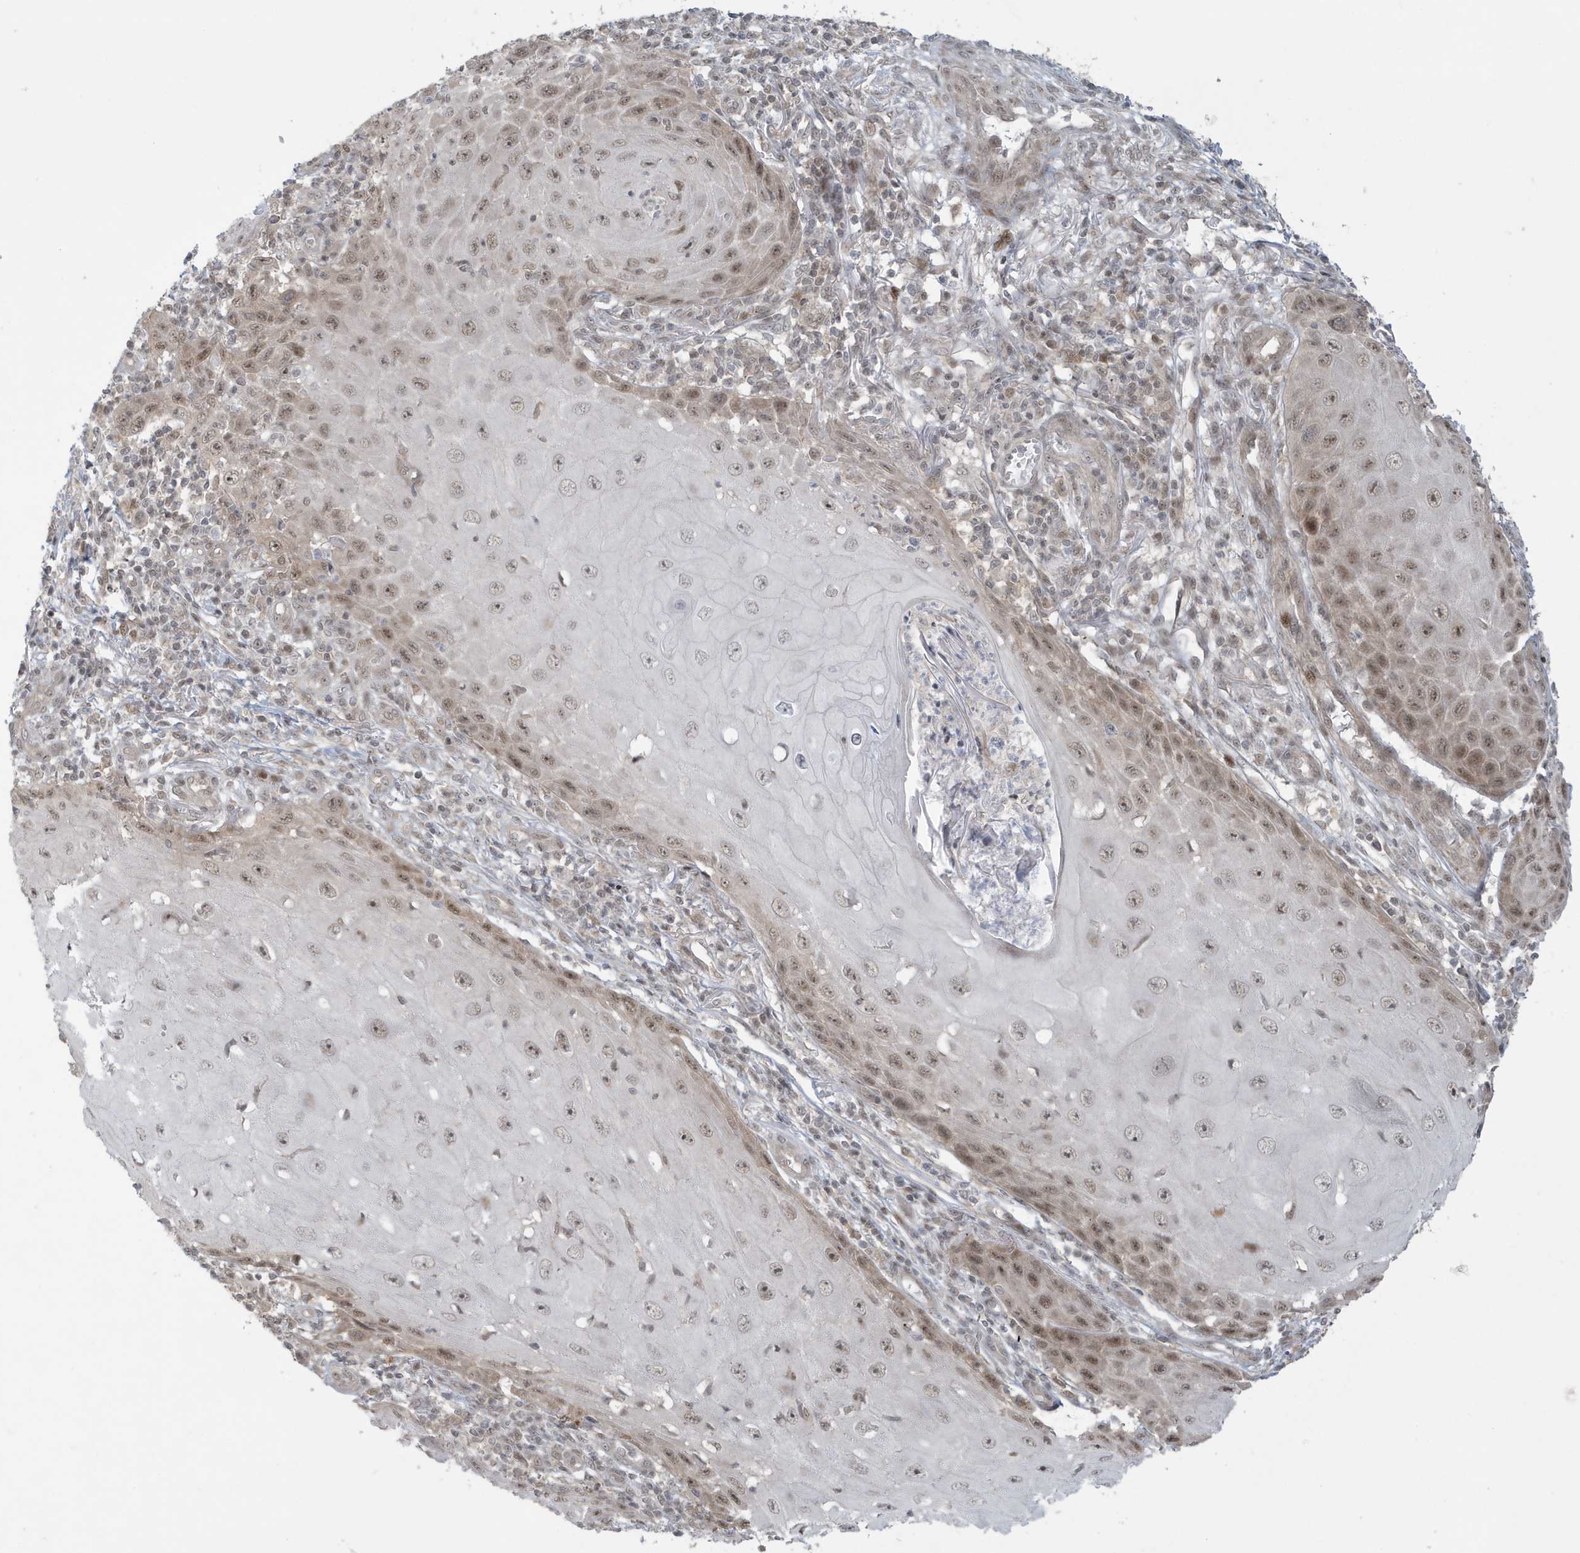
{"staining": {"intensity": "moderate", "quantity": ">75%", "location": "nuclear"}, "tissue": "skin cancer", "cell_type": "Tumor cells", "image_type": "cancer", "snomed": [{"axis": "morphology", "description": "Squamous cell carcinoma, NOS"}, {"axis": "topography", "description": "Skin"}], "caption": "Protein staining displays moderate nuclear staining in about >75% of tumor cells in skin squamous cell carcinoma. The staining was performed using DAB to visualize the protein expression in brown, while the nuclei were stained in blue with hematoxylin (Magnification: 20x).", "gene": "C1orf52", "patient": {"sex": "female", "age": 73}}